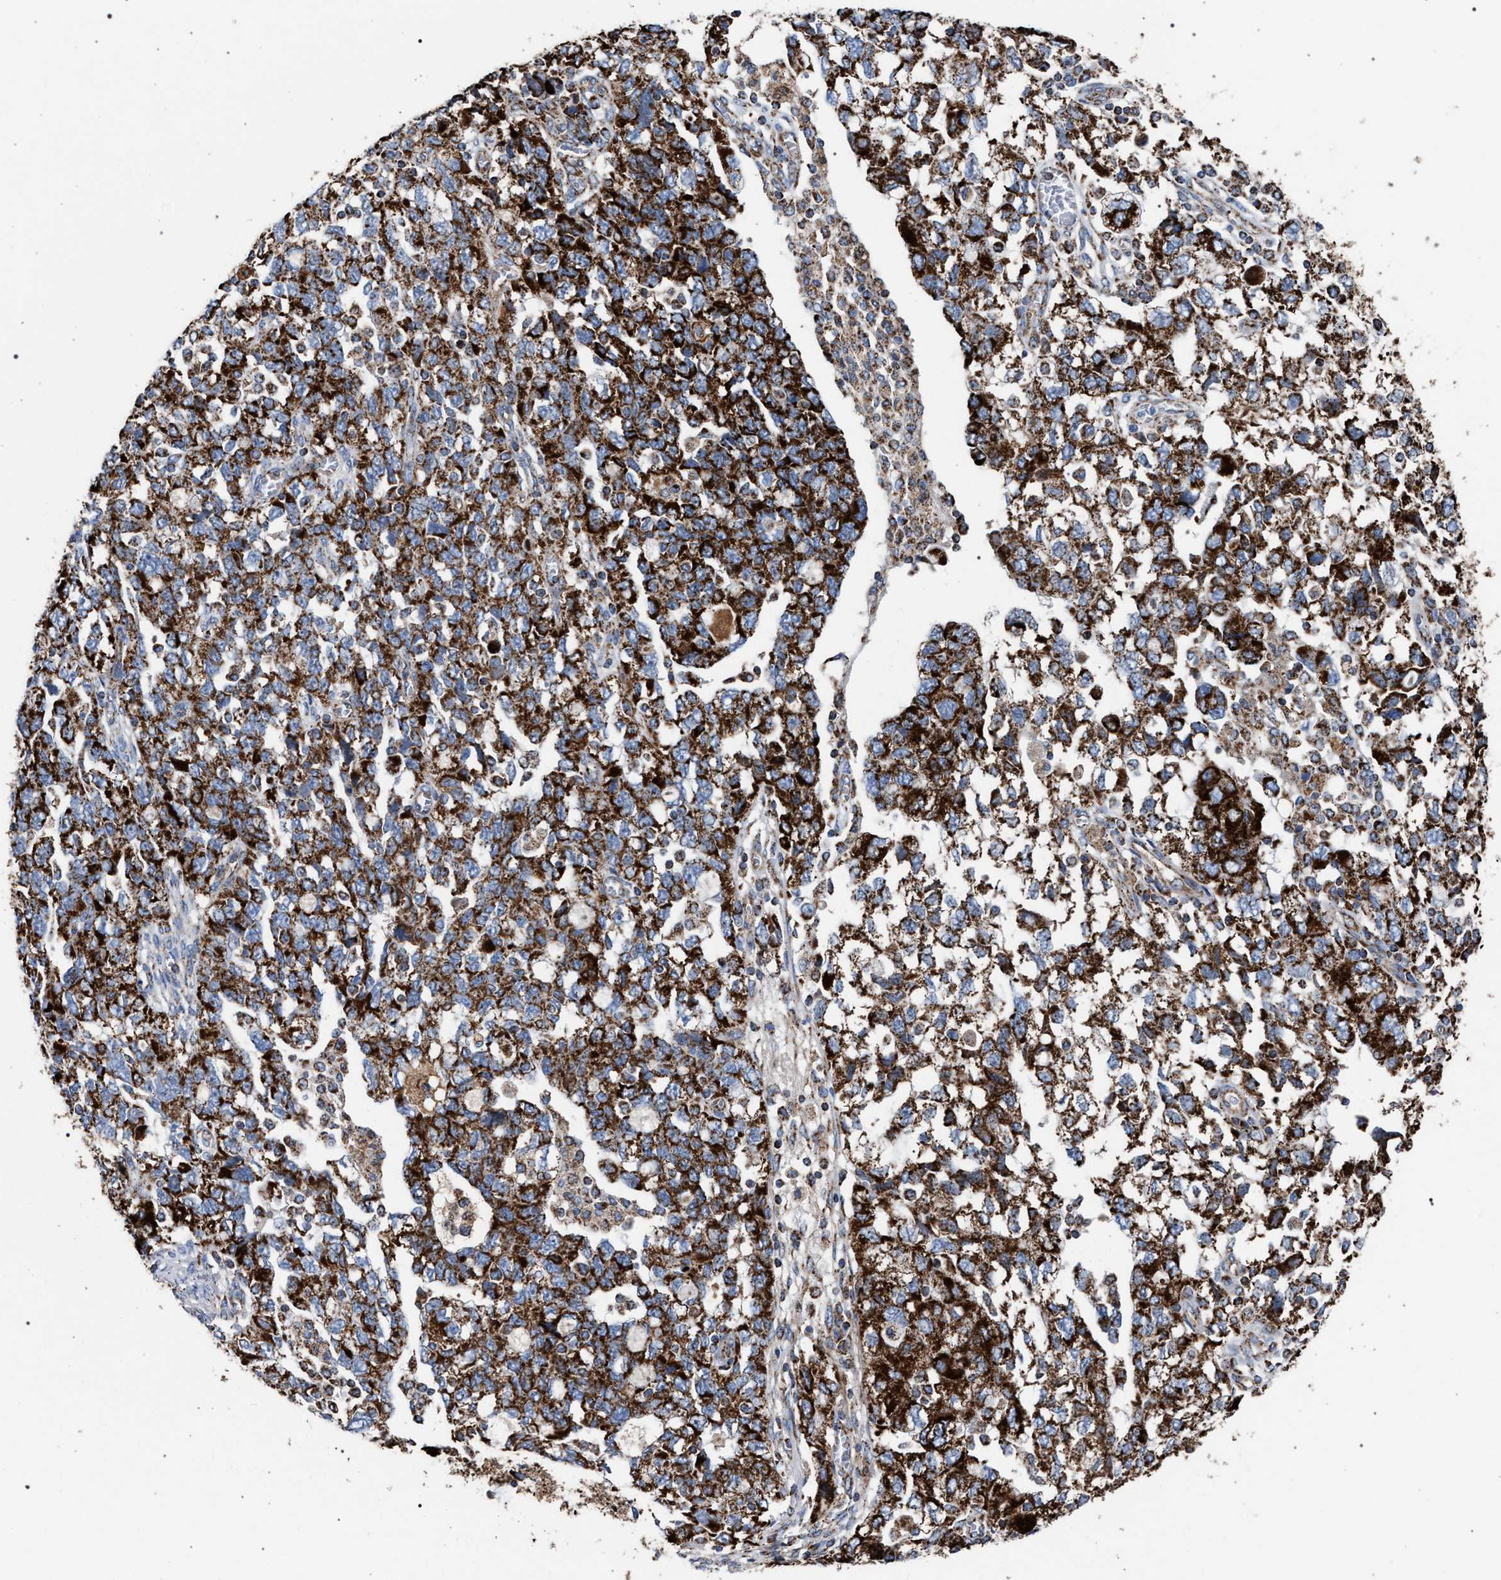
{"staining": {"intensity": "strong", "quantity": ">75%", "location": "cytoplasmic/membranous"}, "tissue": "ovarian cancer", "cell_type": "Tumor cells", "image_type": "cancer", "snomed": [{"axis": "morphology", "description": "Carcinoma, NOS"}, {"axis": "morphology", "description": "Cystadenocarcinoma, serous, NOS"}, {"axis": "topography", "description": "Ovary"}], "caption": "Protein analysis of ovarian cancer (carcinoma) tissue reveals strong cytoplasmic/membranous expression in about >75% of tumor cells.", "gene": "VPS13A", "patient": {"sex": "female", "age": 69}}